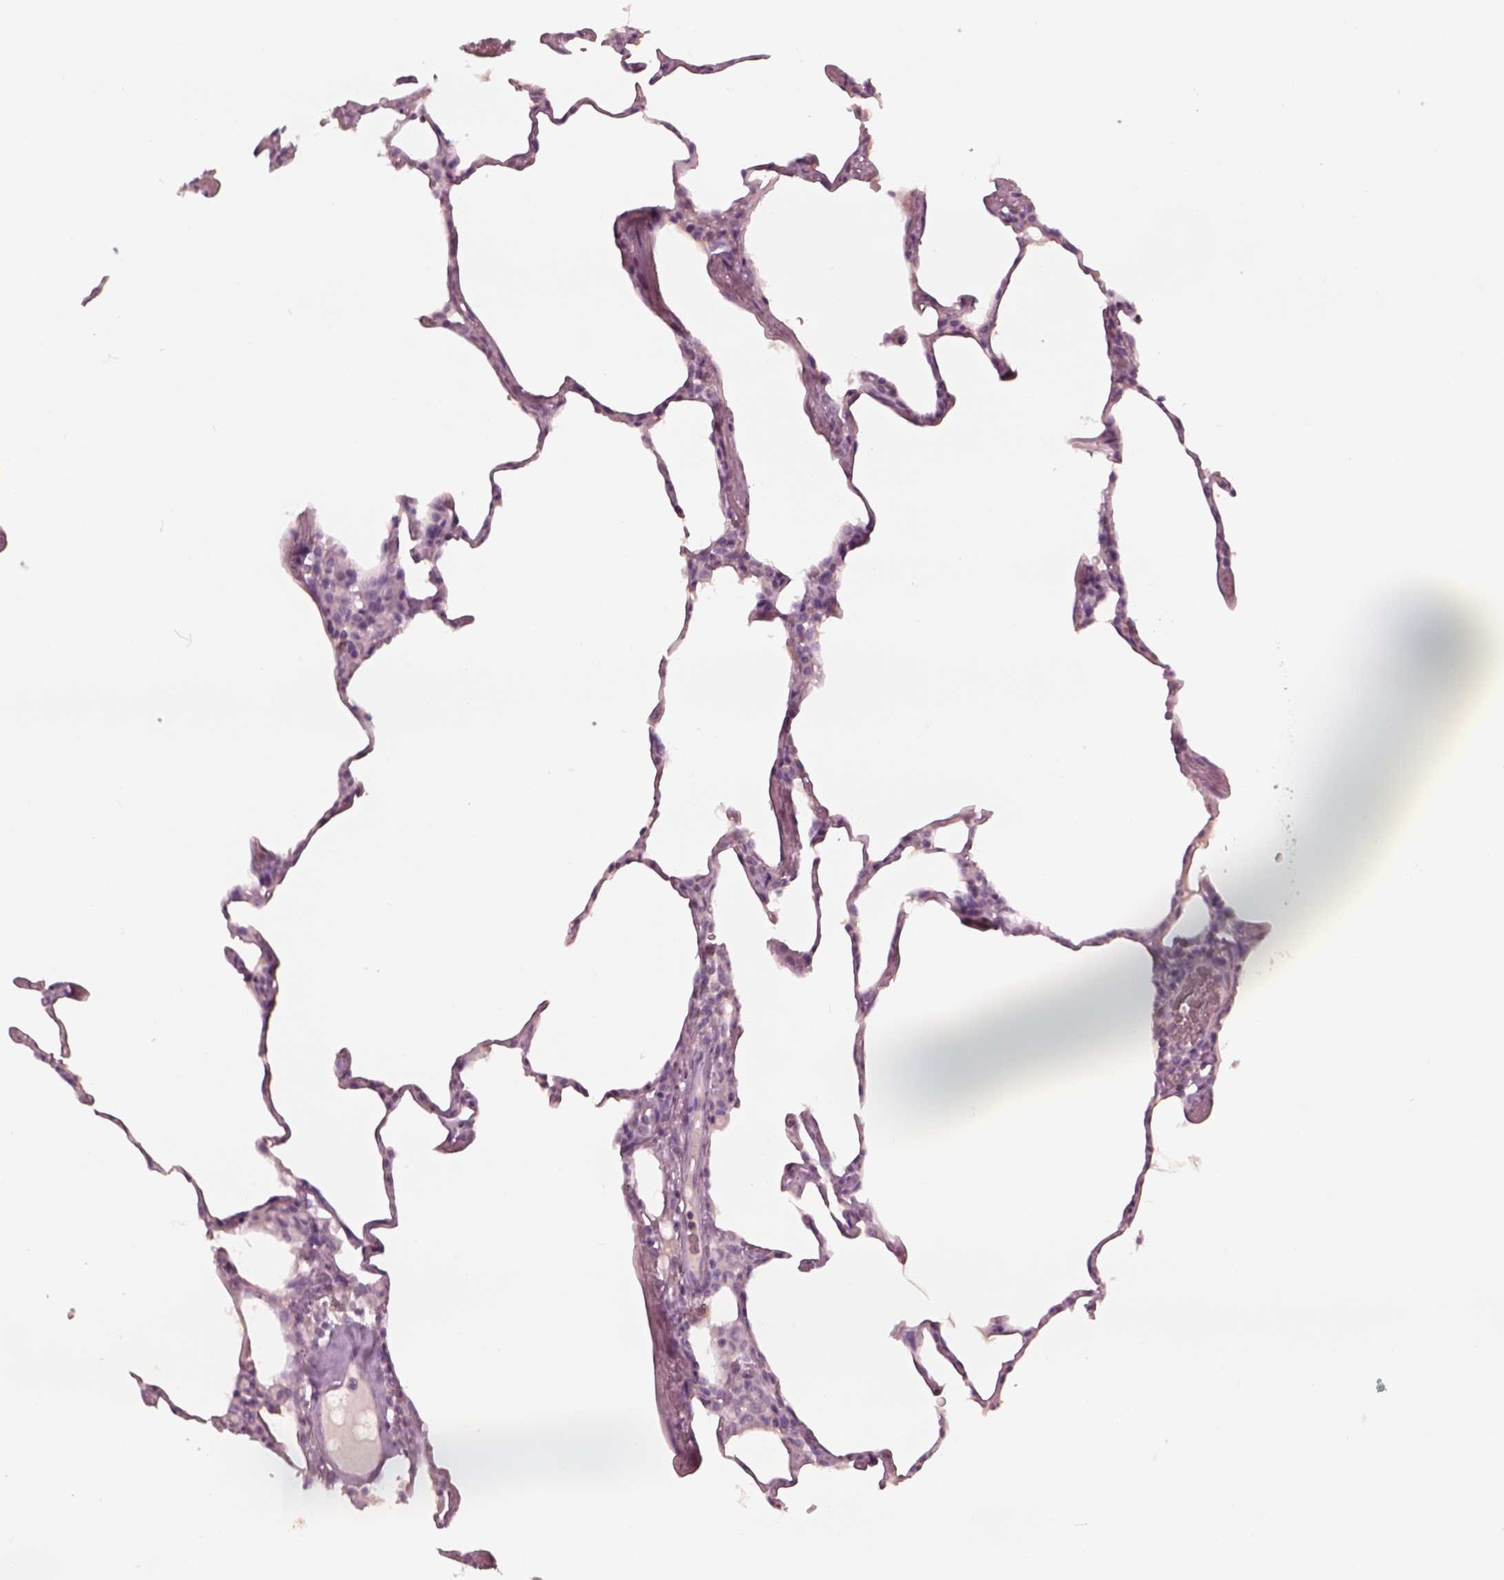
{"staining": {"intensity": "negative", "quantity": "none", "location": "none"}, "tissue": "lung", "cell_type": "Alveolar cells", "image_type": "normal", "snomed": [{"axis": "morphology", "description": "Normal tissue, NOS"}, {"axis": "topography", "description": "Lung"}], "caption": "DAB immunohistochemical staining of benign lung reveals no significant expression in alveolar cells. (DAB immunohistochemistry visualized using brightfield microscopy, high magnification).", "gene": "PDCD1", "patient": {"sex": "female", "age": 57}}